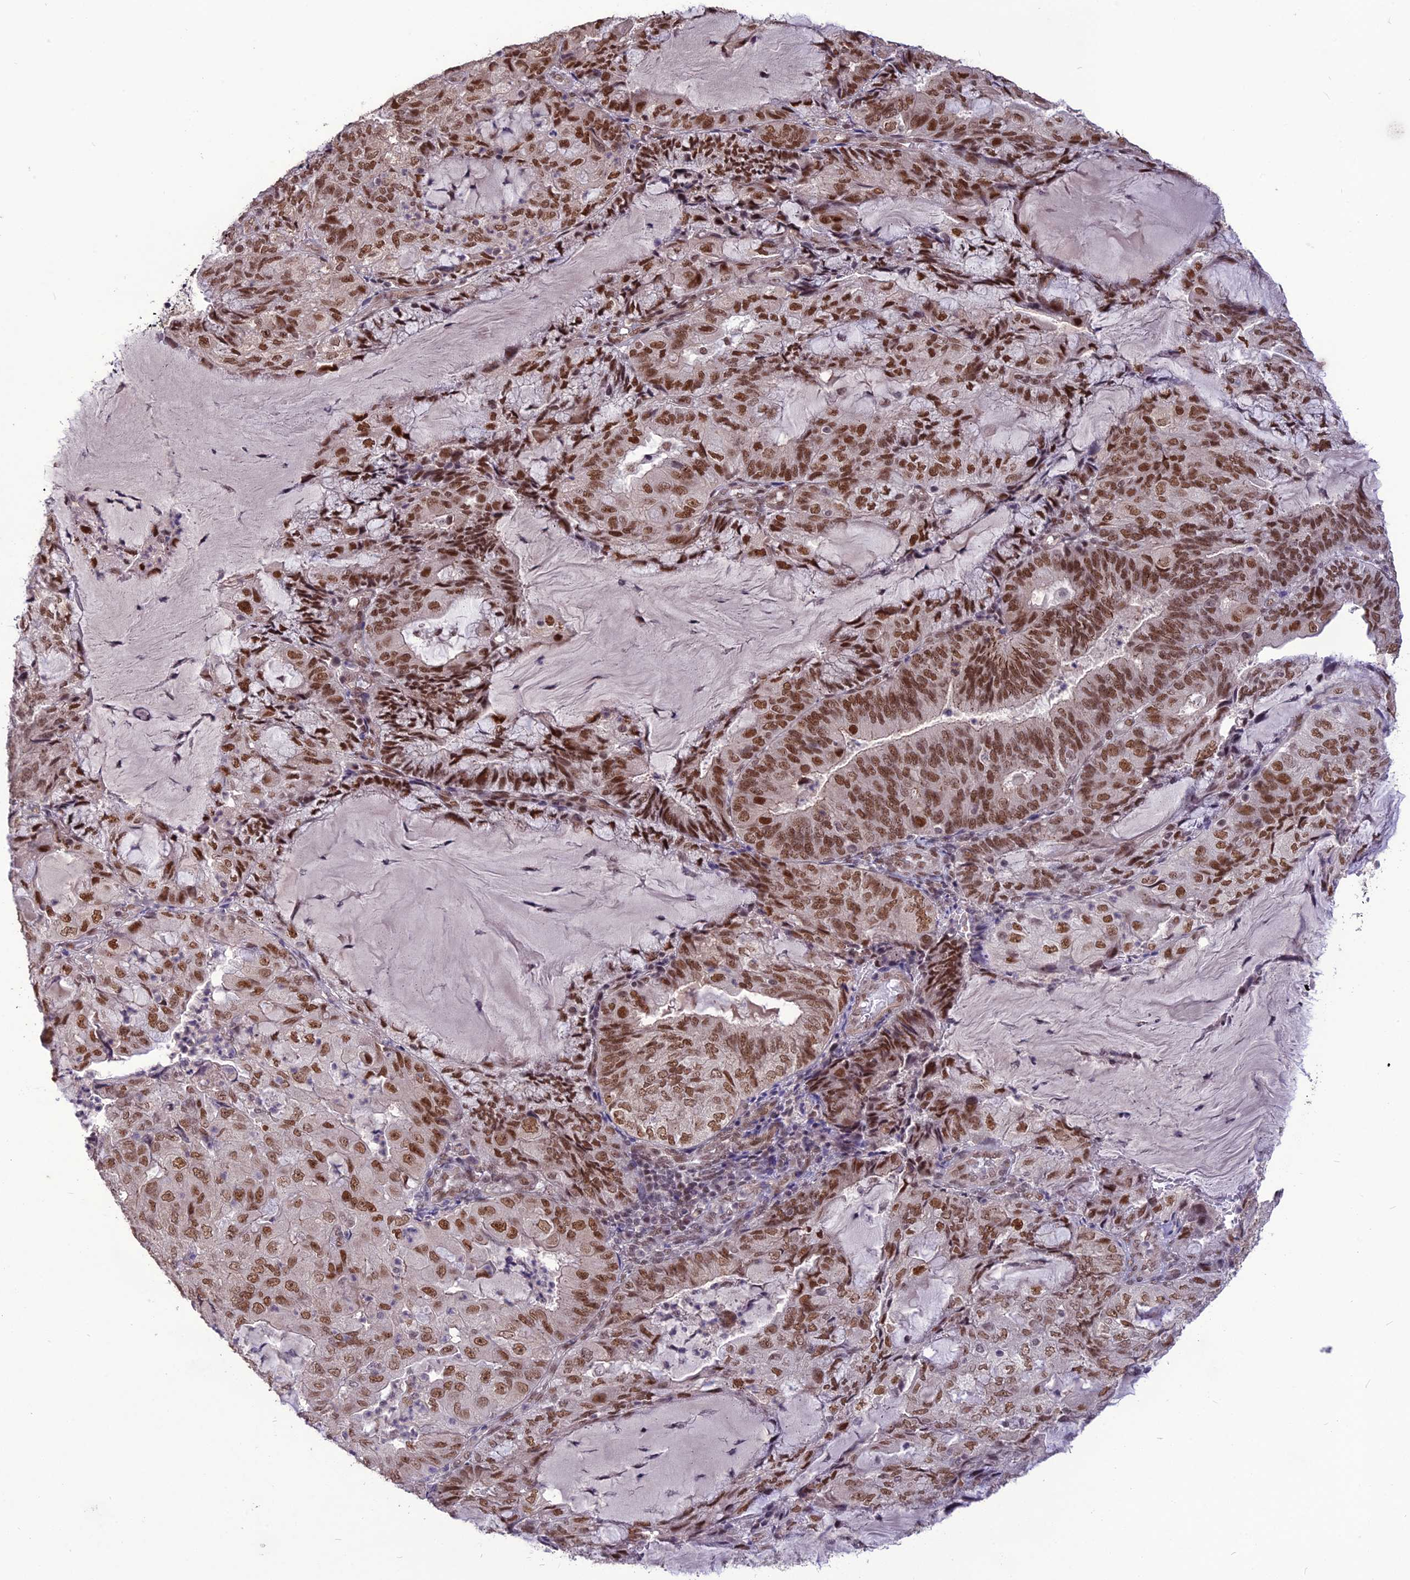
{"staining": {"intensity": "moderate", "quantity": ">75%", "location": "nuclear"}, "tissue": "endometrial cancer", "cell_type": "Tumor cells", "image_type": "cancer", "snomed": [{"axis": "morphology", "description": "Adenocarcinoma, NOS"}, {"axis": "topography", "description": "Endometrium"}], "caption": "Protein expression analysis of human endometrial cancer reveals moderate nuclear staining in approximately >75% of tumor cells.", "gene": "DIS3", "patient": {"sex": "female", "age": 81}}